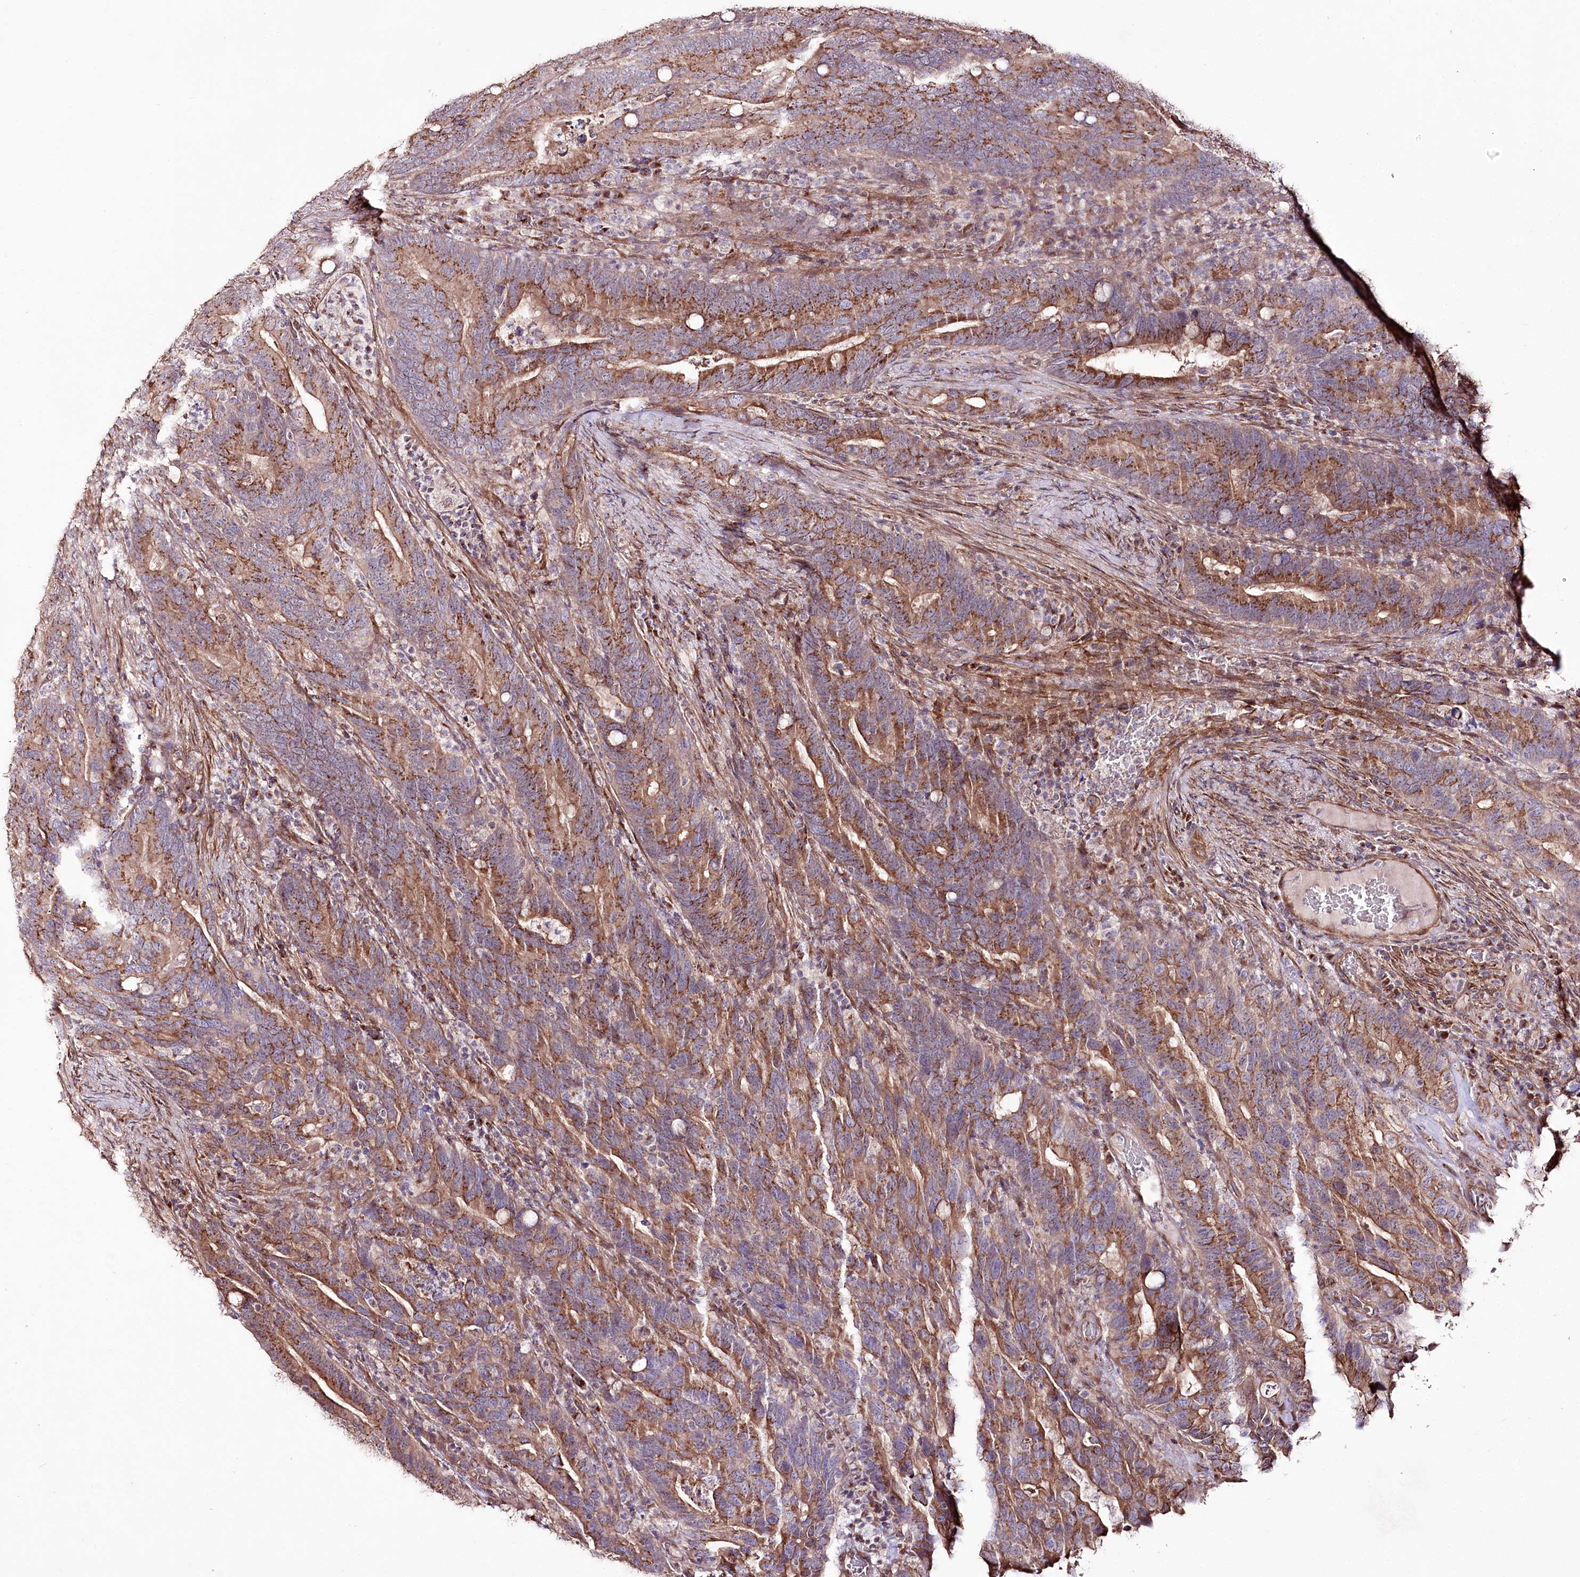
{"staining": {"intensity": "moderate", "quantity": ">75%", "location": "cytoplasmic/membranous"}, "tissue": "colorectal cancer", "cell_type": "Tumor cells", "image_type": "cancer", "snomed": [{"axis": "morphology", "description": "Adenocarcinoma, NOS"}, {"axis": "topography", "description": "Colon"}], "caption": "Immunohistochemical staining of colorectal cancer exhibits medium levels of moderate cytoplasmic/membranous protein positivity in approximately >75% of tumor cells. (IHC, brightfield microscopy, high magnification).", "gene": "REXO2", "patient": {"sex": "female", "age": 66}}